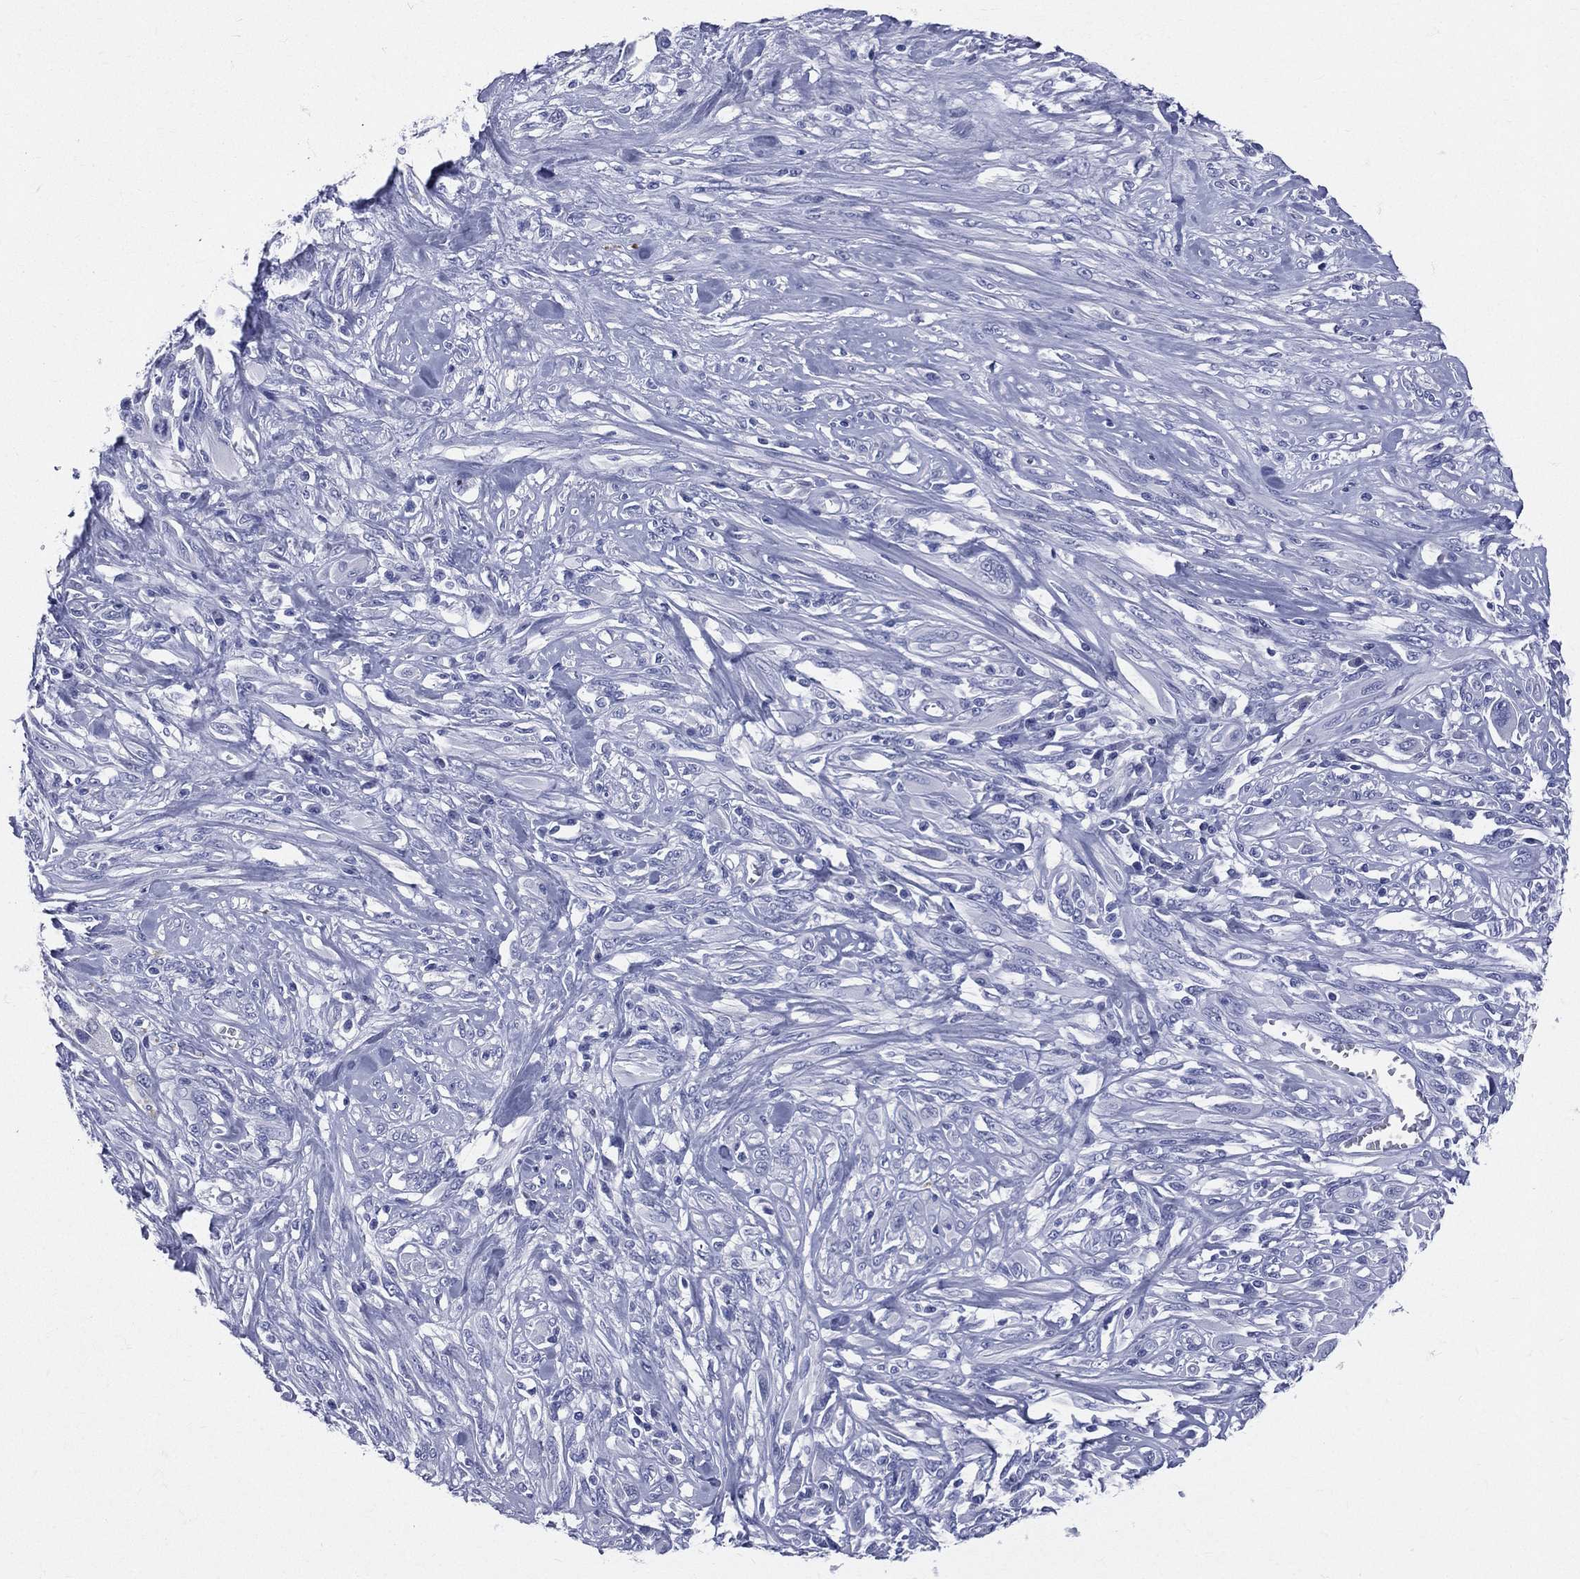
{"staining": {"intensity": "negative", "quantity": "none", "location": "none"}, "tissue": "melanoma", "cell_type": "Tumor cells", "image_type": "cancer", "snomed": [{"axis": "morphology", "description": "Malignant melanoma, NOS"}, {"axis": "topography", "description": "Skin"}], "caption": "High magnification brightfield microscopy of malignant melanoma stained with DAB (3,3'-diaminobenzidine) (brown) and counterstained with hematoxylin (blue): tumor cells show no significant staining.", "gene": "CYLC1", "patient": {"sex": "female", "age": 91}}